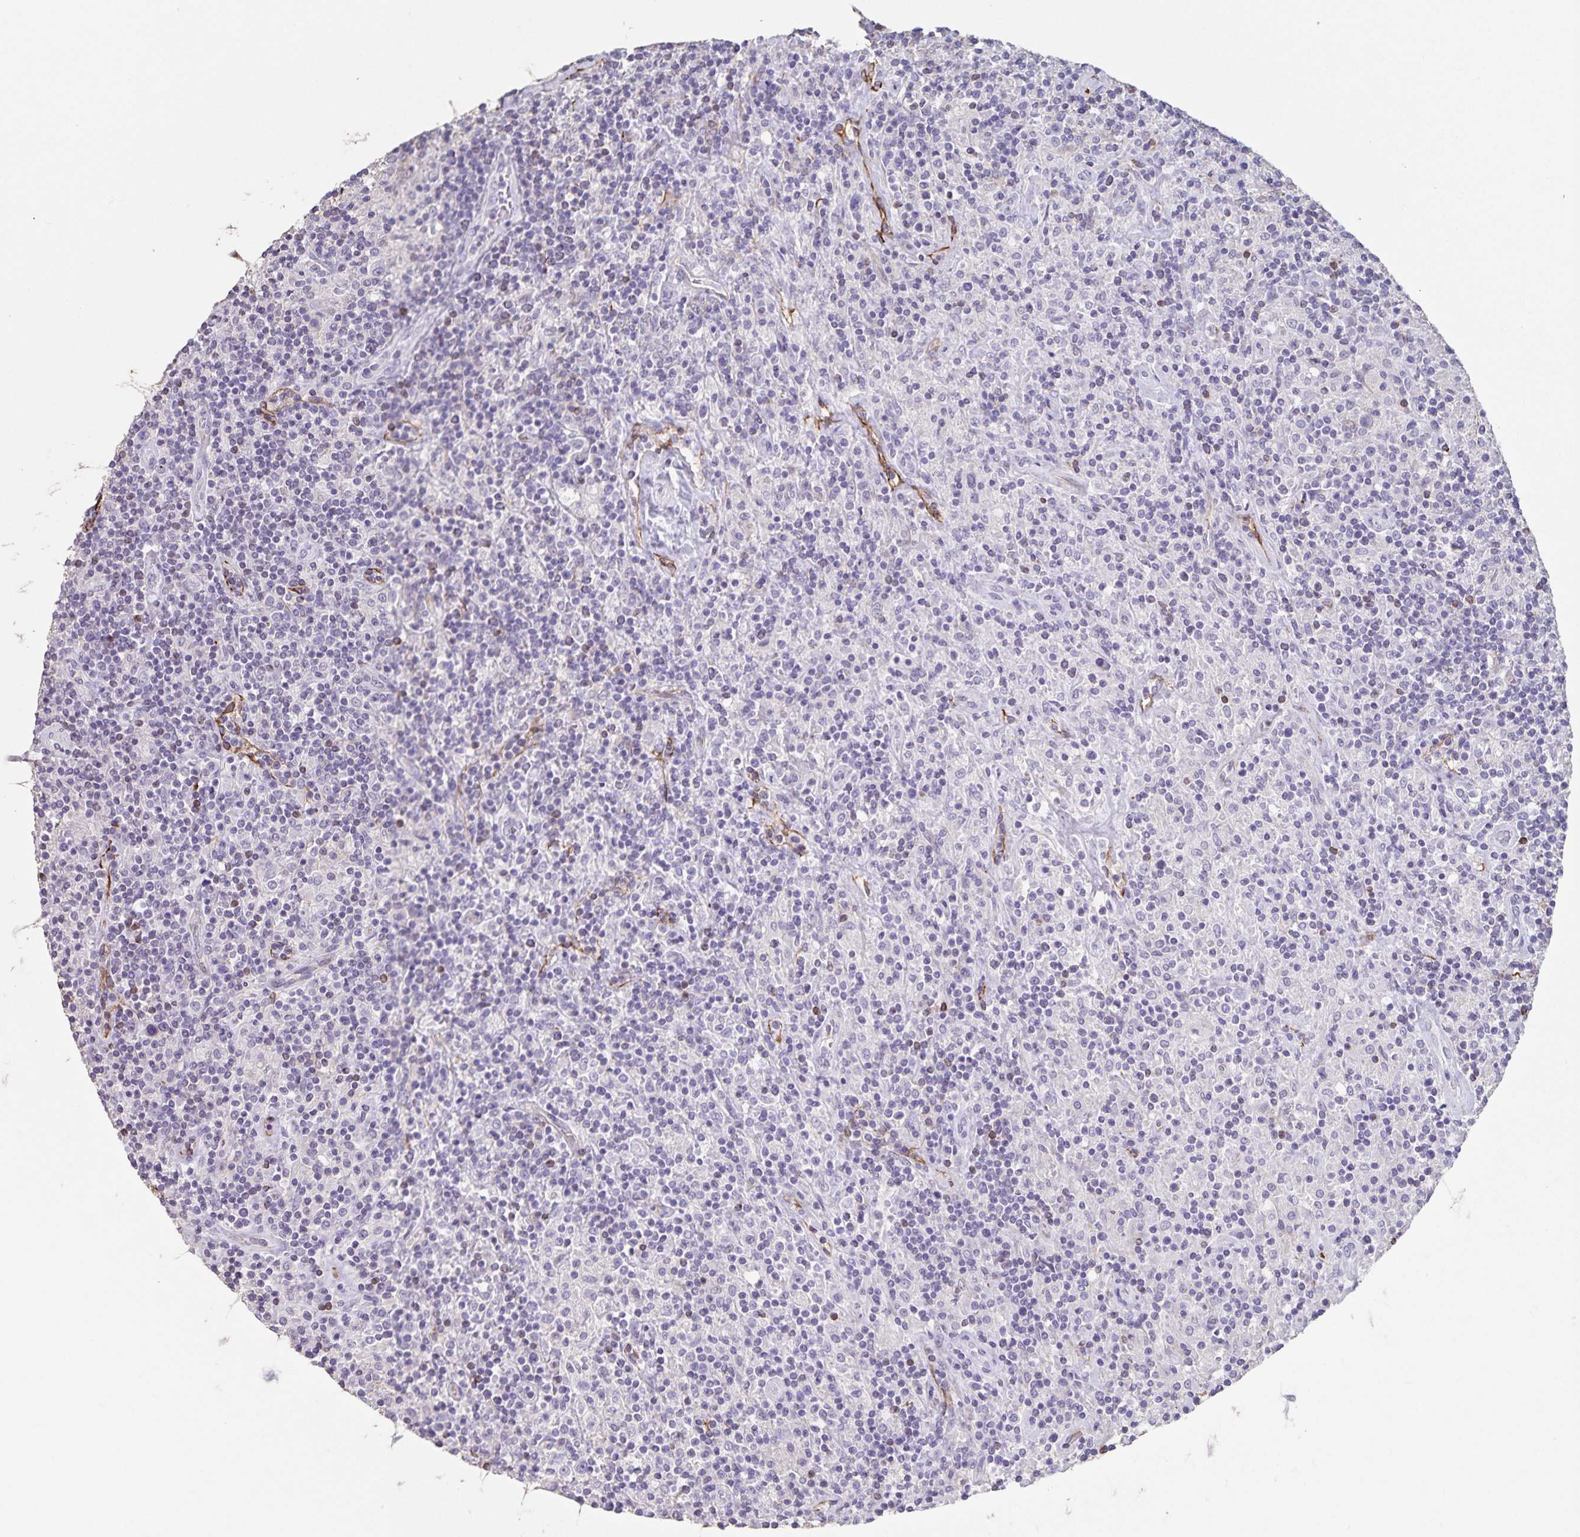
{"staining": {"intensity": "negative", "quantity": "none", "location": "none"}, "tissue": "lymphoma", "cell_type": "Tumor cells", "image_type": "cancer", "snomed": [{"axis": "morphology", "description": "Hodgkin's disease, NOS"}, {"axis": "topography", "description": "Lymph node"}], "caption": "Photomicrograph shows no significant protein positivity in tumor cells of Hodgkin's disease.", "gene": "SYNM", "patient": {"sex": "male", "age": 70}}